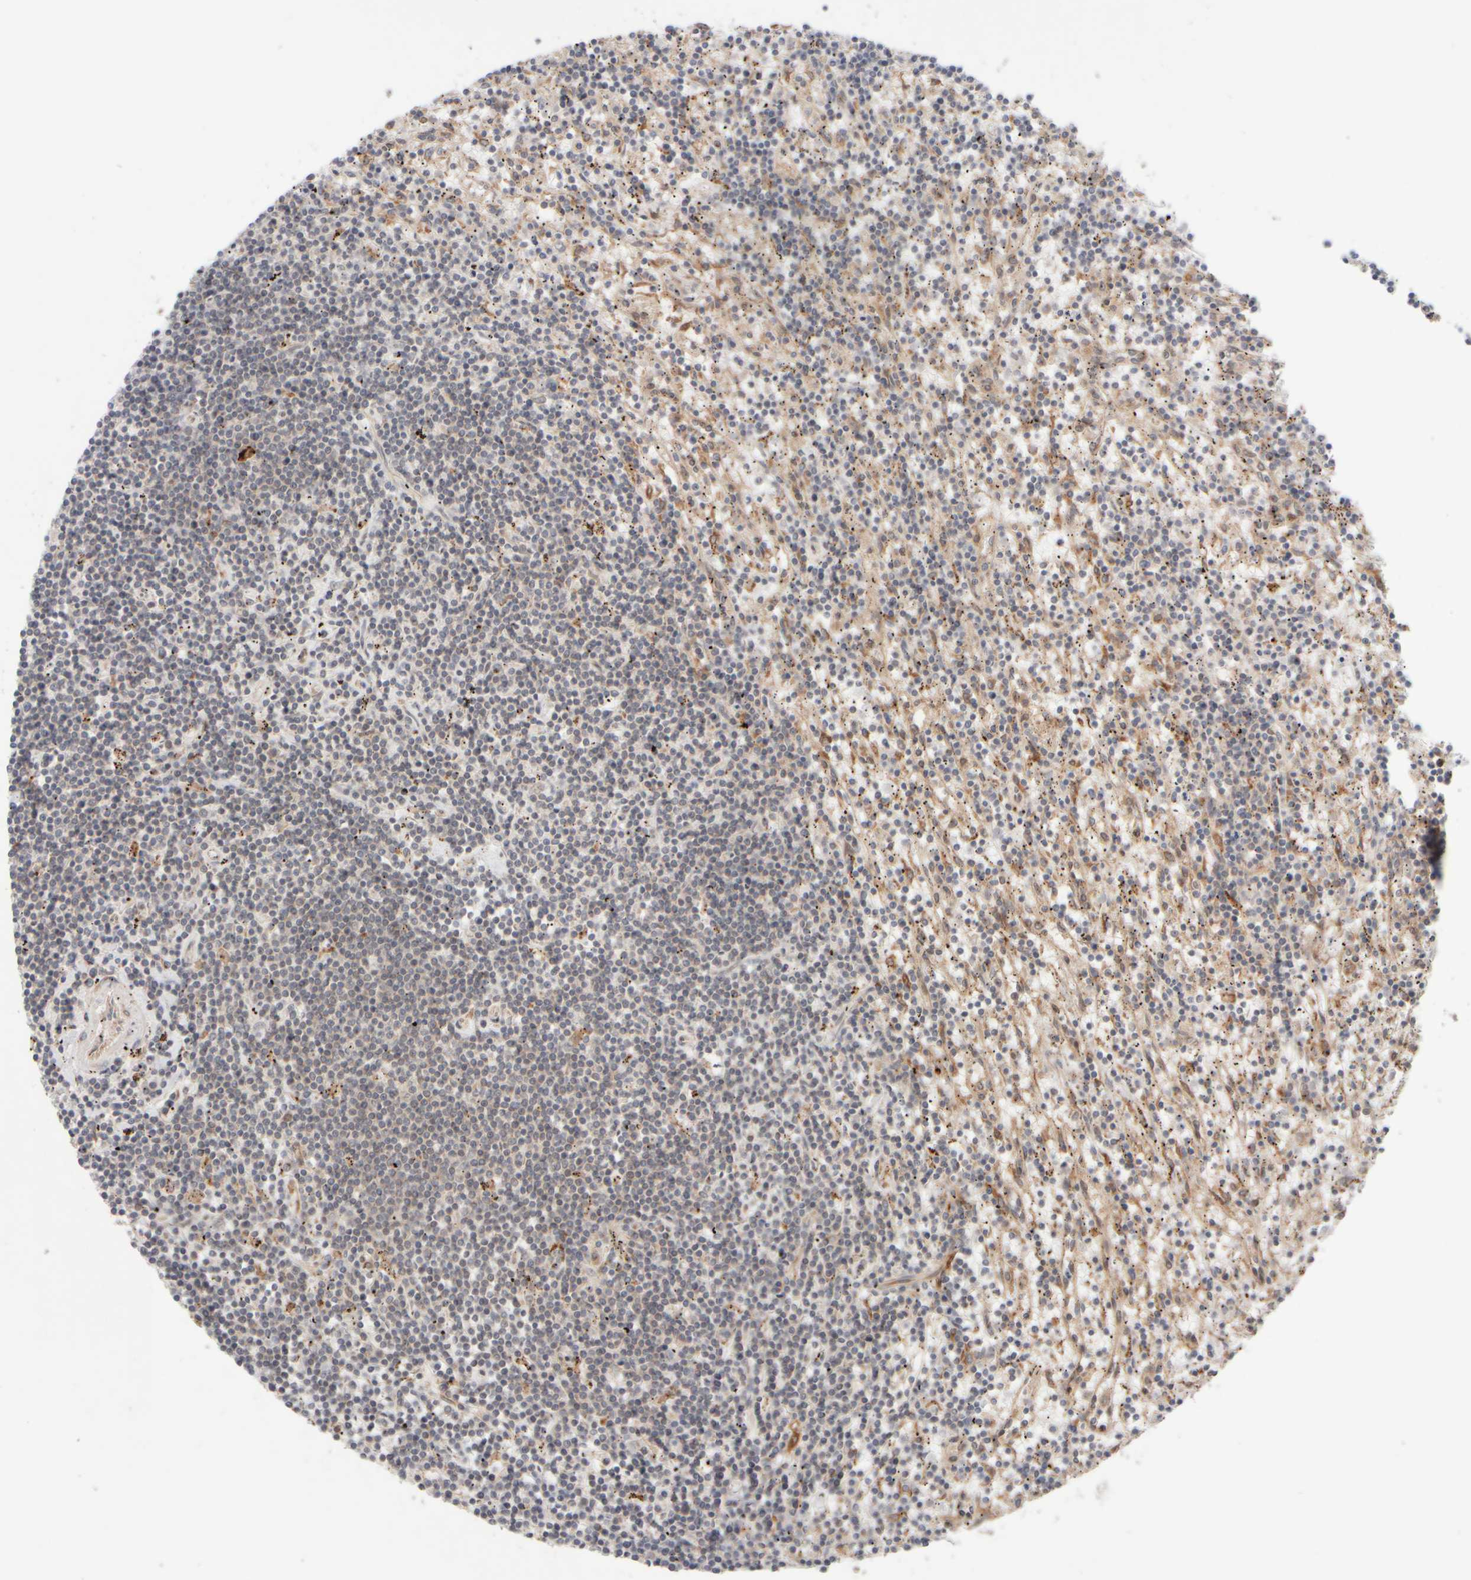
{"staining": {"intensity": "negative", "quantity": "none", "location": "none"}, "tissue": "lymphoma", "cell_type": "Tumor cells", "image_type": "cancer", "snomed": [{"axis": "morphology", "description": "Malignant lymphoma, non-Hodgkin's type, Low grade"}, {"axis": "topography", "description": "Spleen"}], "caption": "Tumor cells are negative for protein expression in human lymphoma. The staining is performed using DAB brown chromogen with nuclei counter-stained in using hematoxylin.", "gene": "GCN1", "patient": {"sex": "male", "age": 76}}